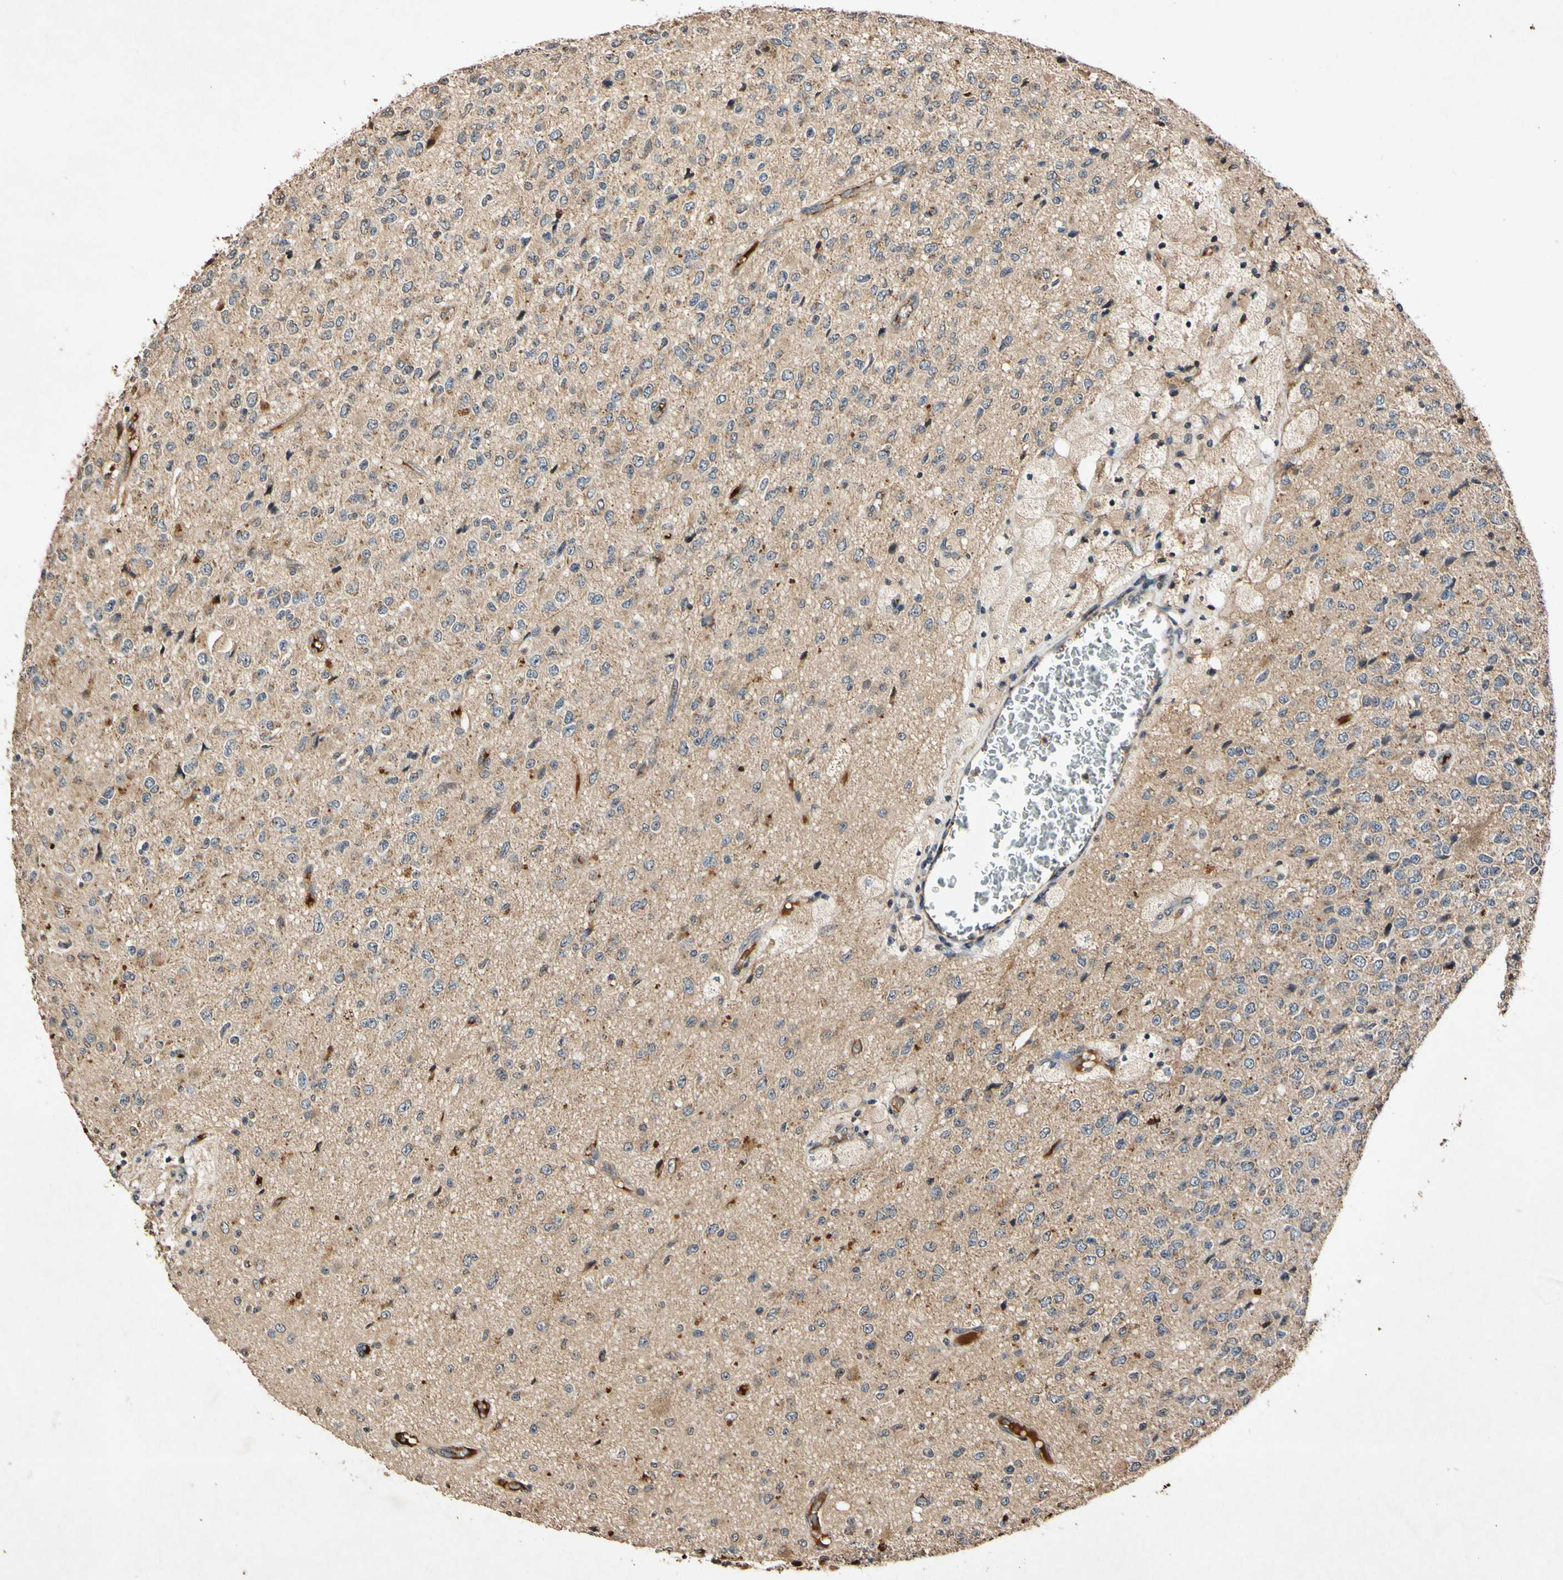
{"staining": {"intensity": "weak", "quantity": ">75%", "location": "cytoplasmic/membranous"}, "tissue": "glioma", "cell_type": "Tumor cells", "image_type": "cancer", "snomed": [{"axis": "morphology", "description": "Glioma, malignant, High grade"}, {"axis": "topography", "description": "pancreas cauda"}], "caption": "A brown stain shows weak cytoplasmic/membranous positivity of a protein in human glioma tumor cells. (brown staining indicates protein expression, while blue staining denotes nuclei).", "gene": "PLAT", "patient": {"sex": "male", "age": 60}}